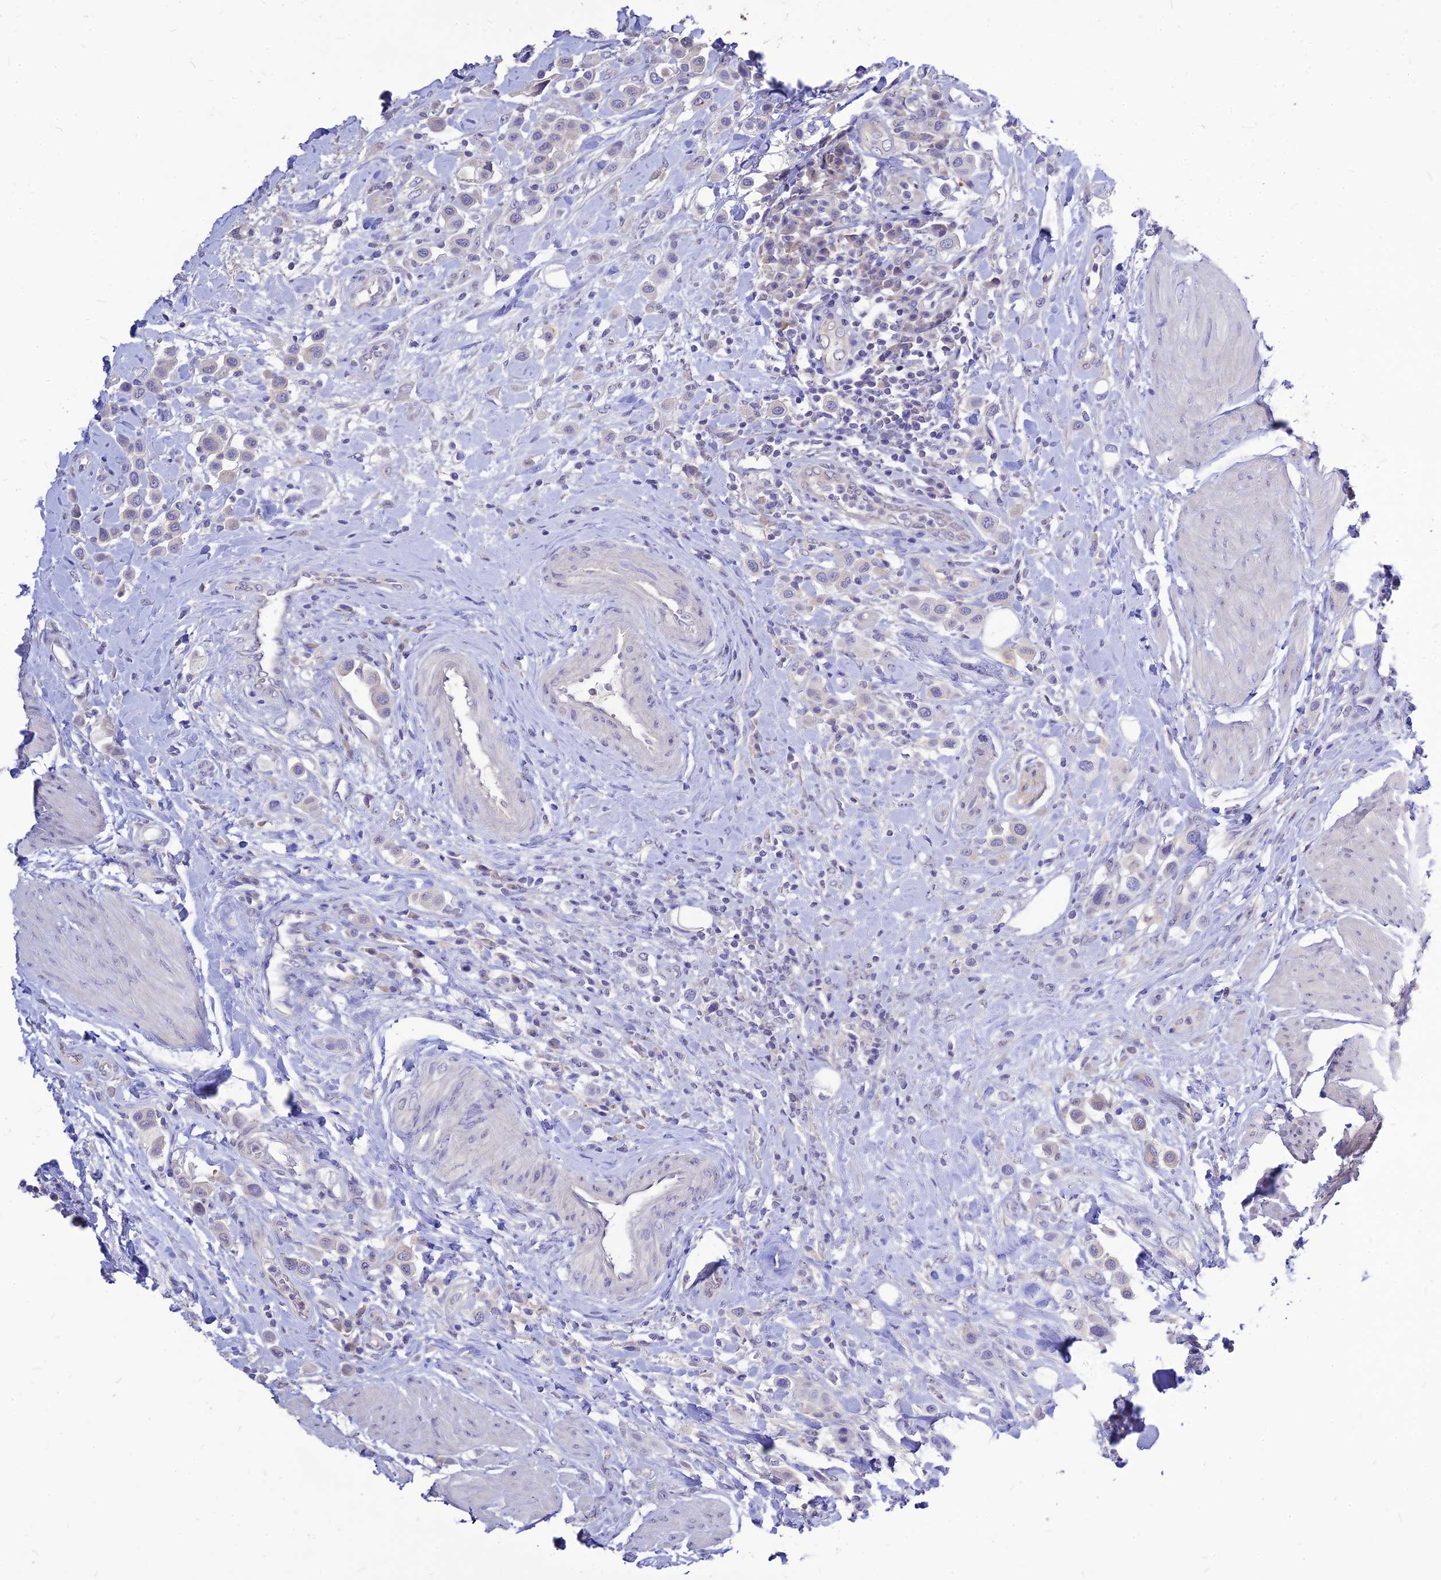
{"staining": {"intensity": "negative", "quantity": "none", "location": "none"}, "tissue": "urothelial cancer", "cell_type": "Tumor cells", "image_type": "cancer", "snomed": [{"axis": "morphology", "description": "Urothelial carcinoma, High grade"}, {"axis": "topography", "description": "Urinary bladder"}], "caption": "A photomicrograph of urothelial cancer stained for a protein demonstrates no brown staining in tumor cells. (Stains: DAB IHC with hematoxylin counter stain, Microscopy: brightfield microscopy at high magnification).", "gene": "CZIB", "patient": {"sex": "male", "age": 50}}